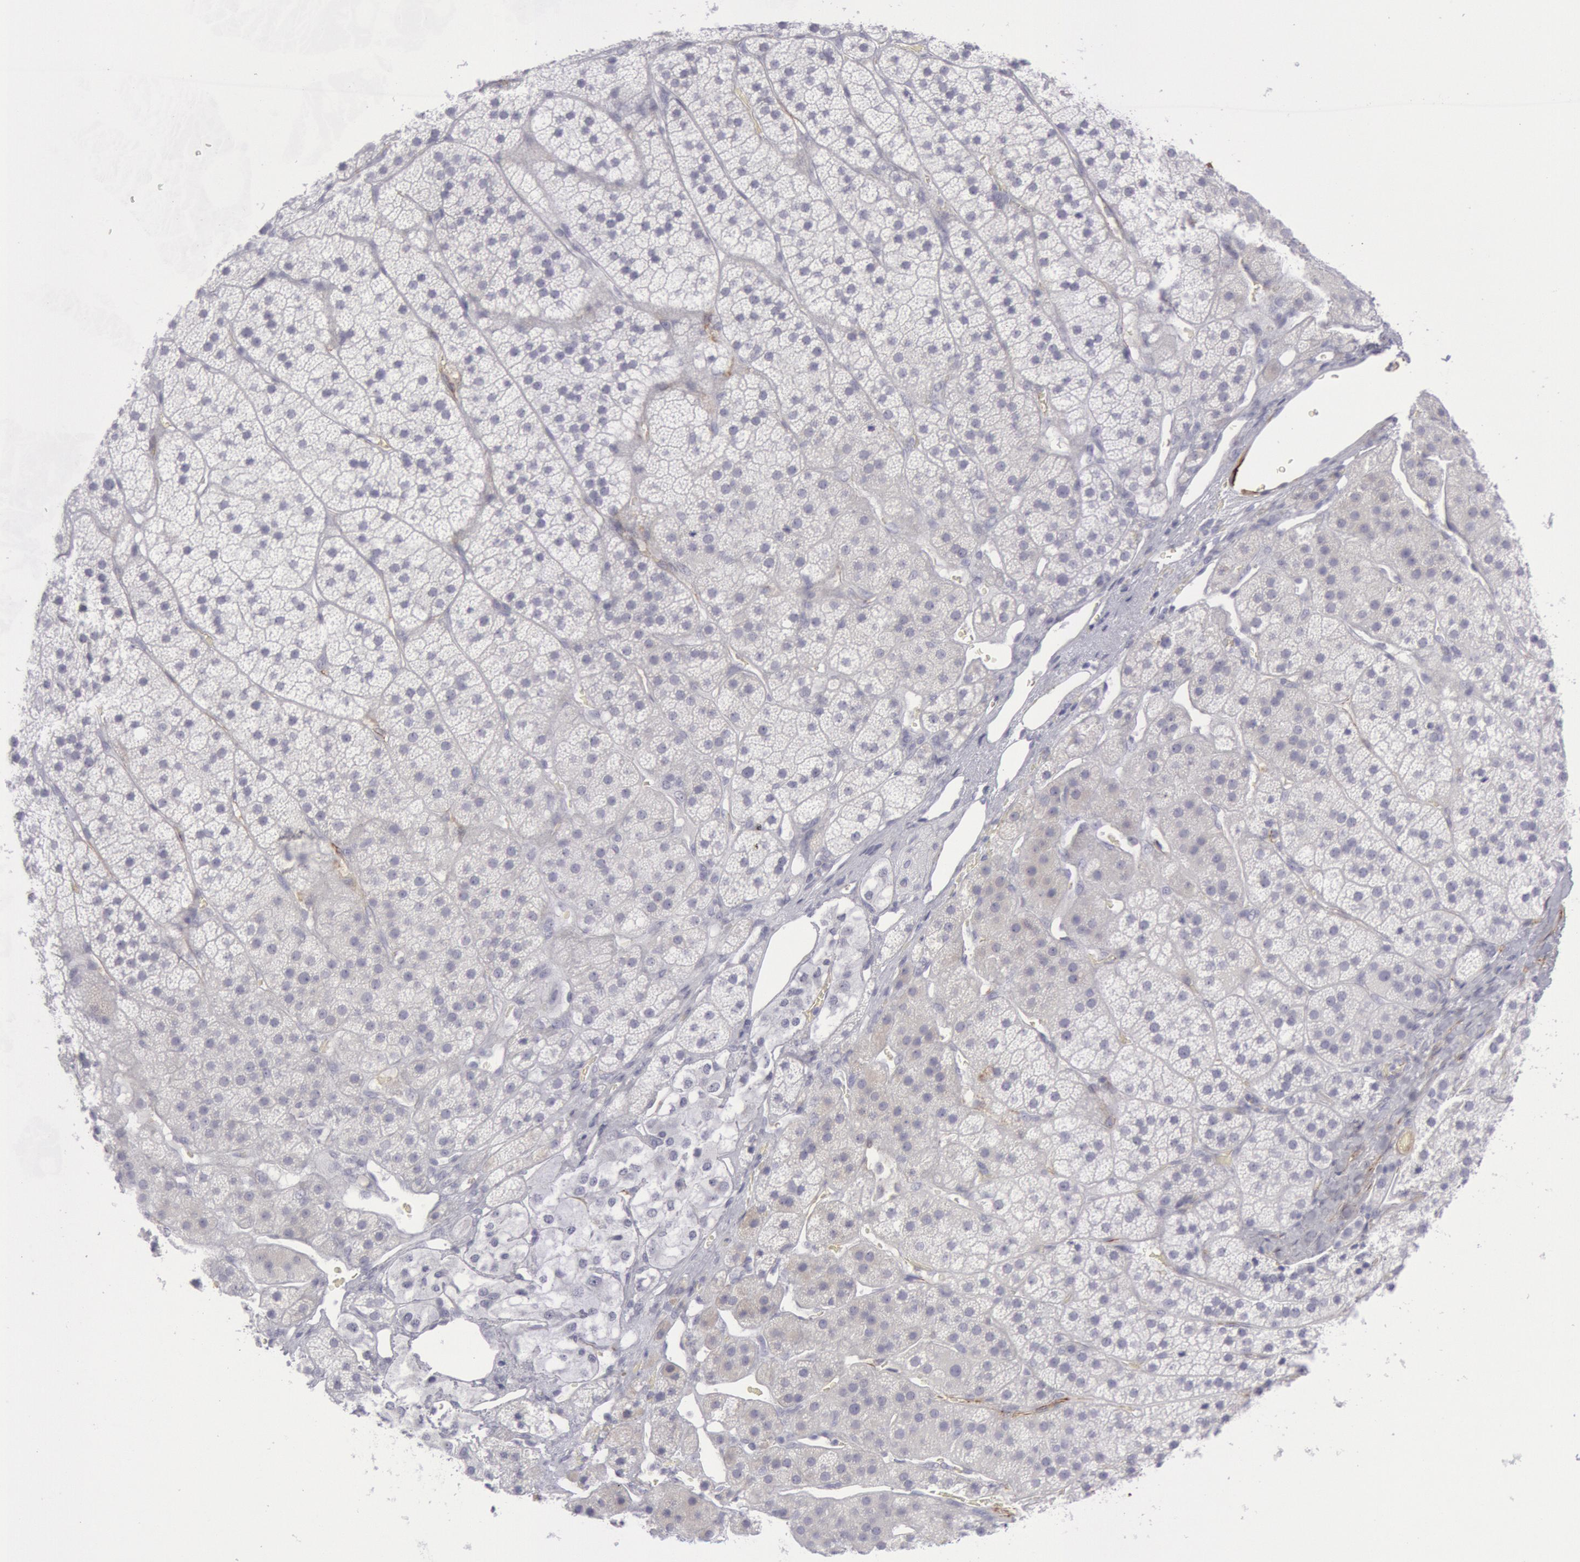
{"staining": {"intensity": "negative", "quantity": "none", "location": "none"}, "tissue": "adrenal gland", "cell_type": "Glandular cells", "image_type": "normal", "snomed": [{"axis": "morphology", "description": "Normal tissue, NOS"}, {"axis": "topography", "description": "Adrenal gland"}], "caption": "Immunohistochemistry image of unremarkable adrenal gland stained for a protein (brown), which shows no expression in glandular cells.", "gene": "CDH13", "patient": {"sex": "female", "age": 44}}